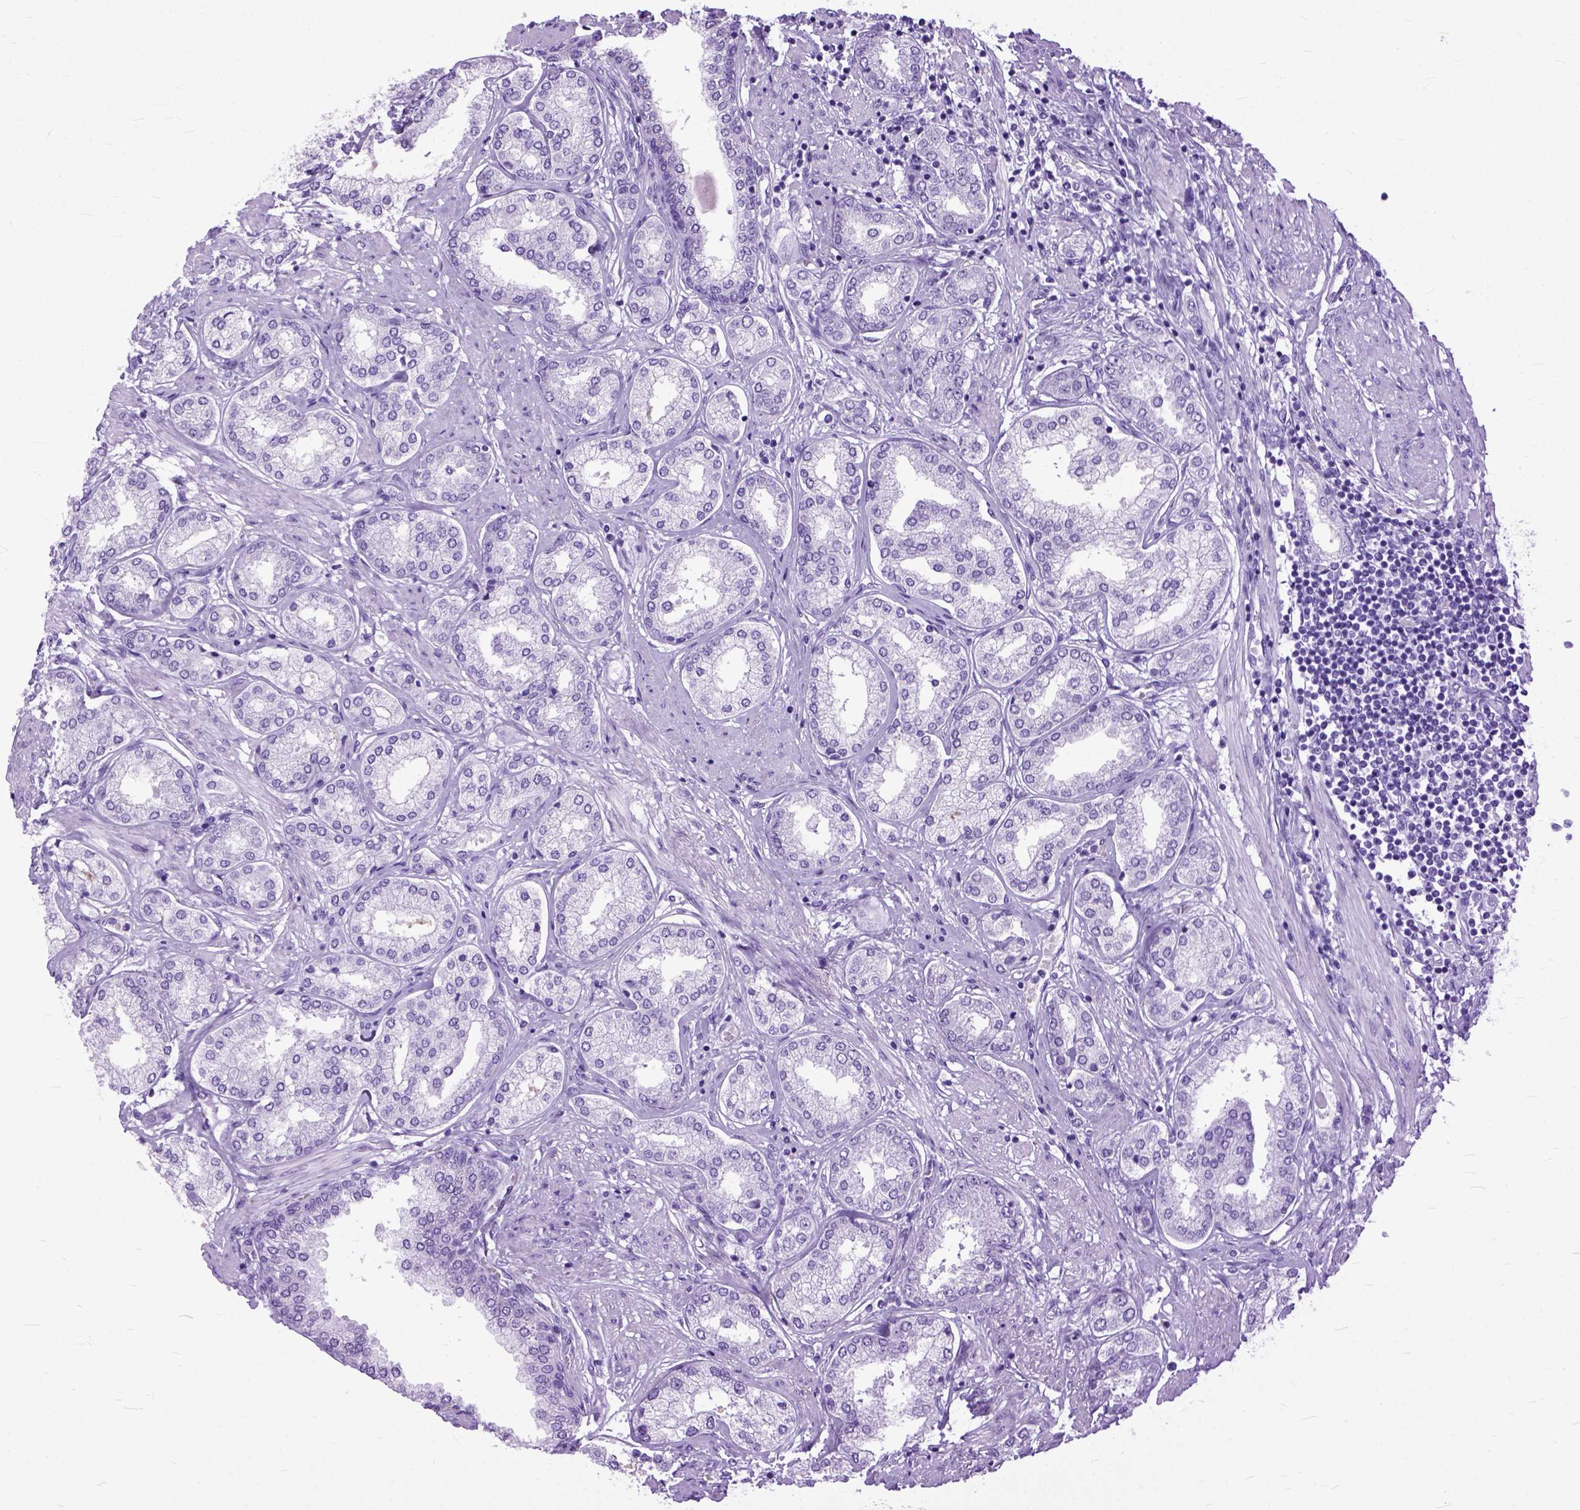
{"staining": {"intensity": "negative", "quantity": "none", "location": "none"}, "tissue": "prostate cancer", "cell_type": "Tumor cells", "image_type": "cancer", "snomed": [{"axis": "morphology", "description": "Adenocarcinoma, NOS"}, {"axis": "topography", "description": "Prostate"}], "caption": "Histopathology image shows no significant protein positivity in tumor cells of adenocarcinoma (prostate).", "gene": "GNGT1", "patient": {"sex": "male", "age": 63}}